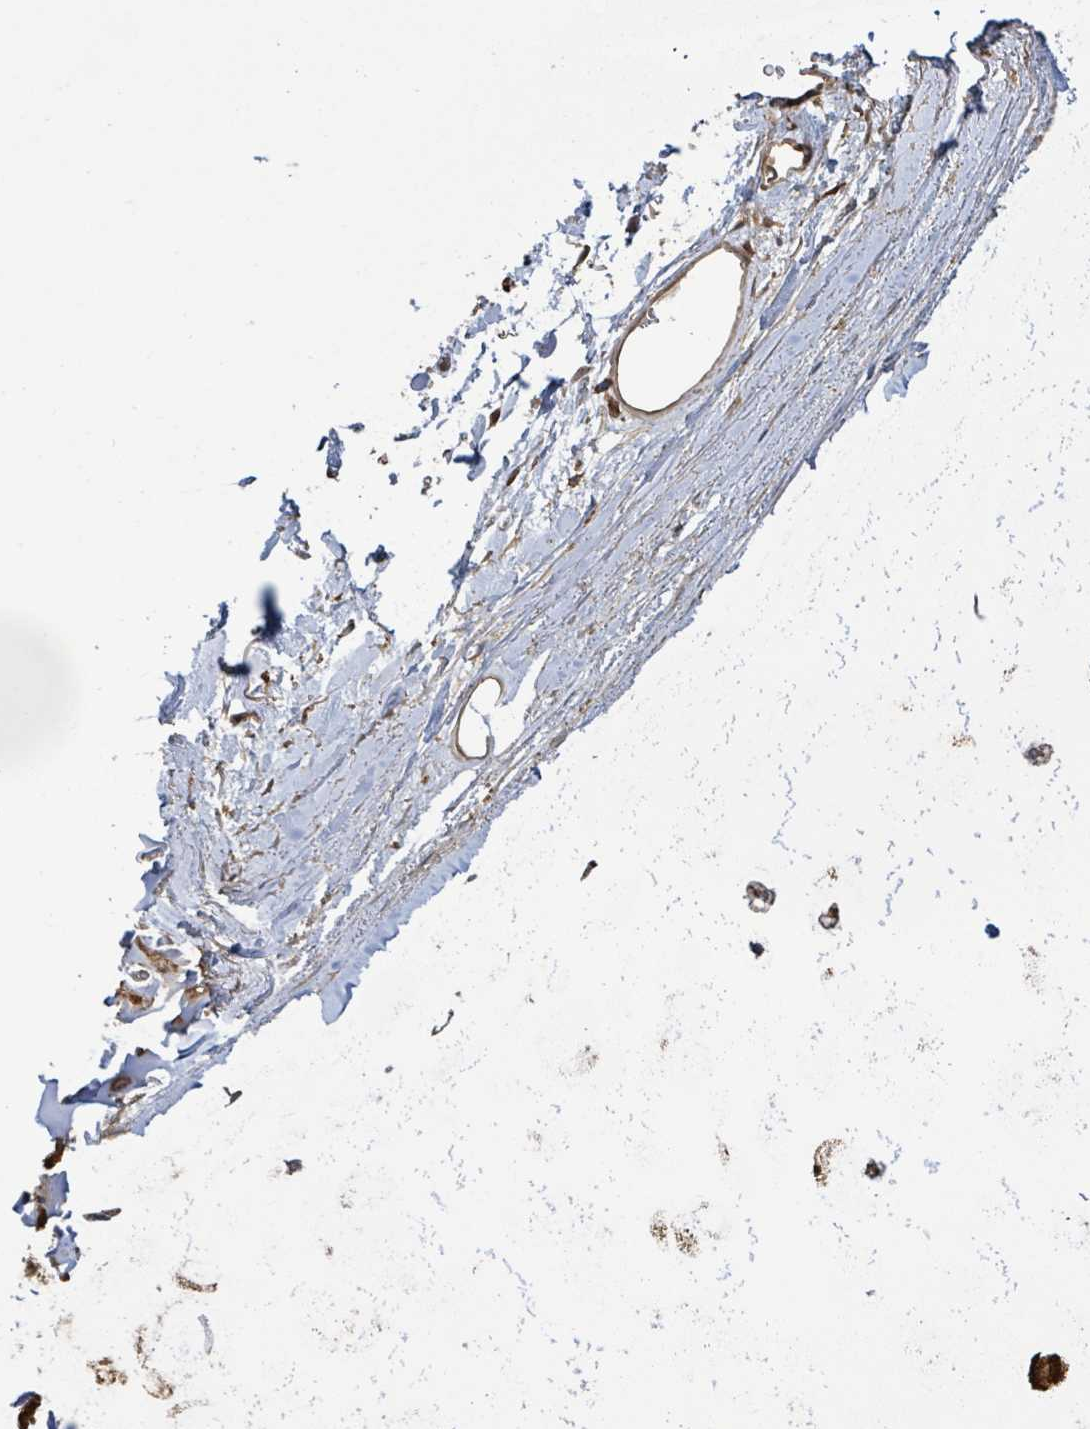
{"staining": {"intensity": "moderate", "quantity": "25%-75%", "location": "cytoplasmic/membranous"}, "tissue": "adipose tissue", "cell_type": "Adipocytes", "image_type": "normal", "snomed": [{"axis": "morphology", "description": "Normal tissue, NOS"}, {"axis": "topography", "description": "Lymph node"}, {"axis": "topography", "description": "Cartilage tissue"}, {"axis": "topography", "description": "Bronchus"}], "caption": "A high-resolution photomicrograph shows immunohistochemistry staining of normal adipose tissue, which exhibits moderate cytoplasmic/membranous staining in about 25%-75% of adipocytes.", "gene": "ARPIN", "patient": {"sex": "female", "age": 70}}